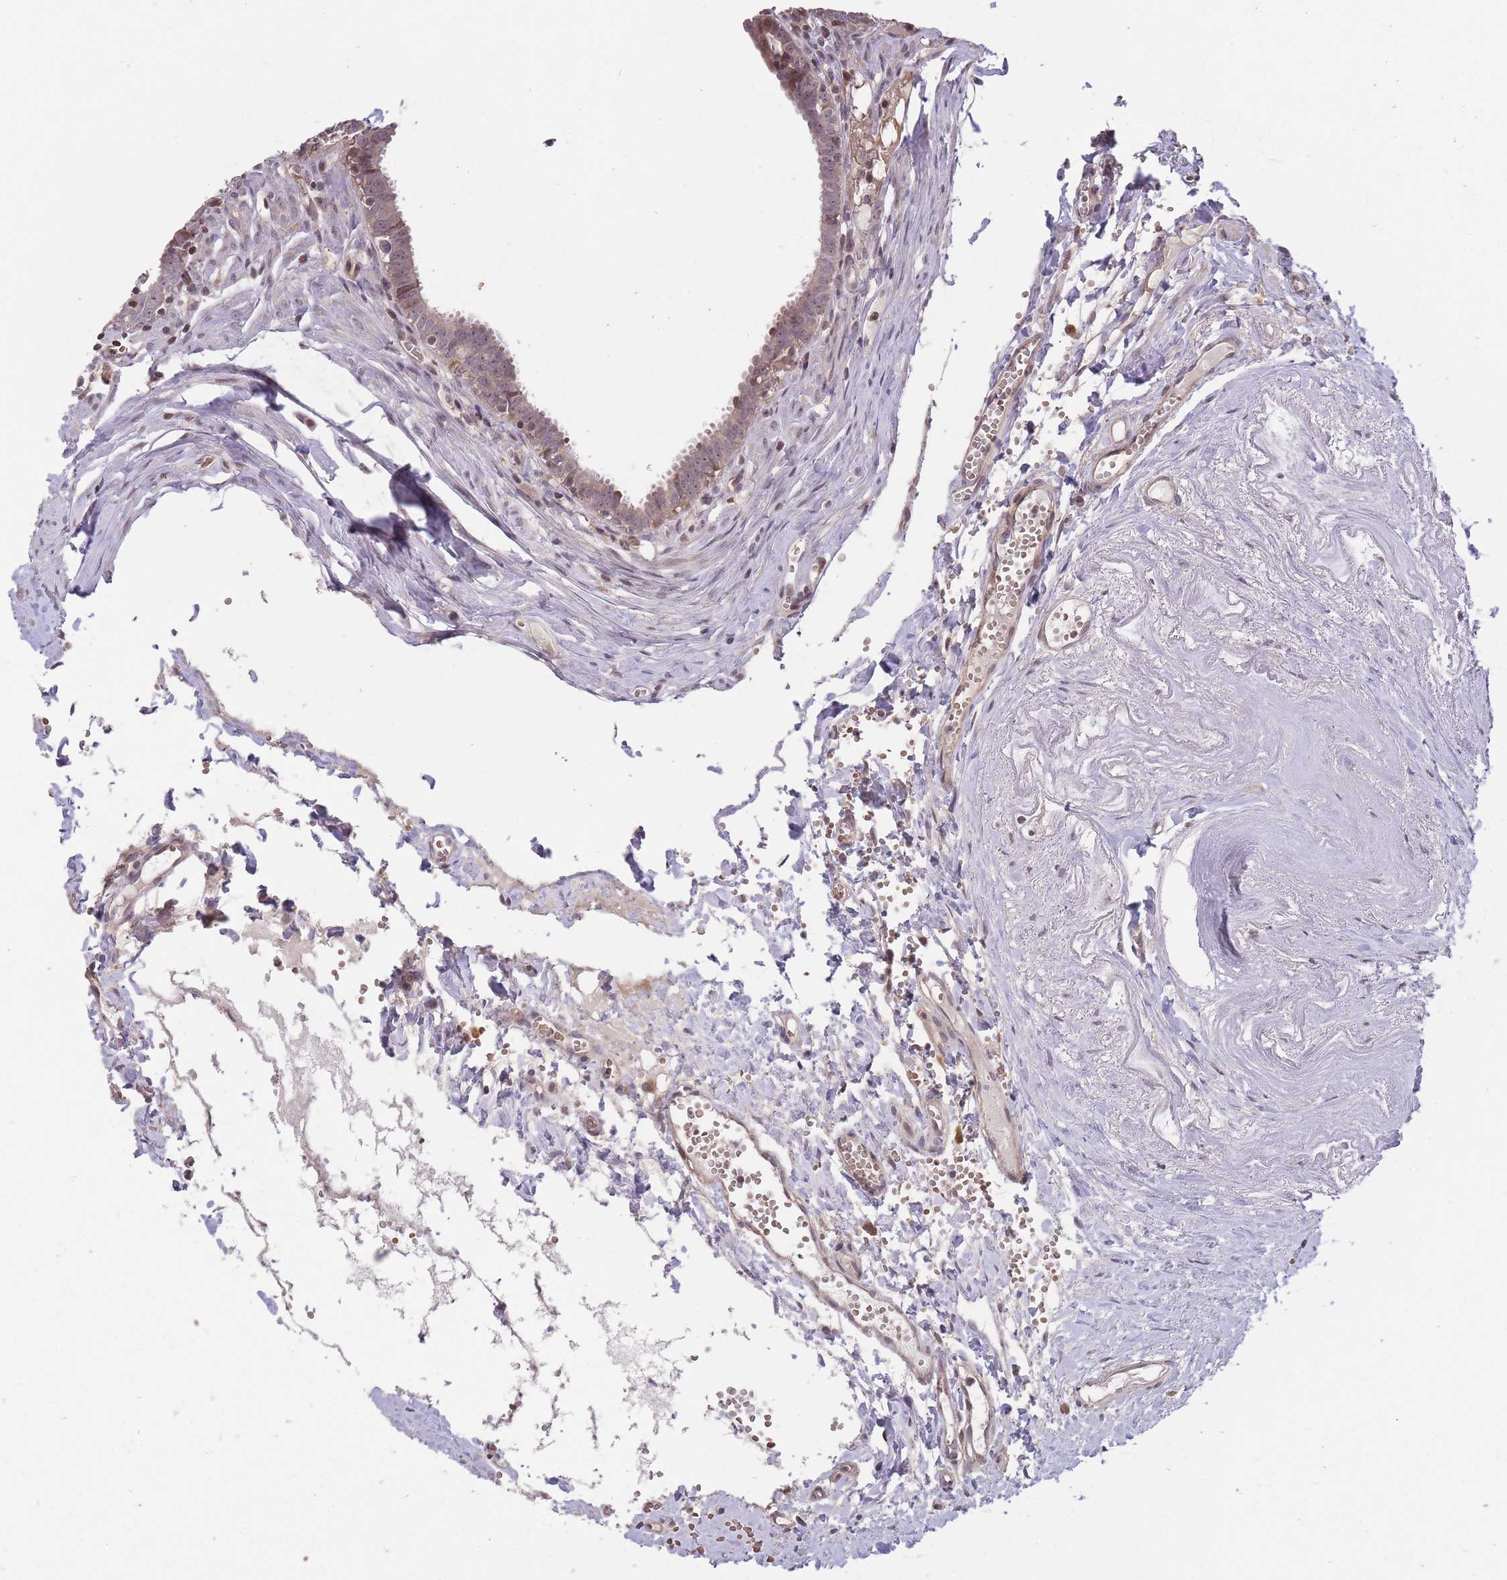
{"staining": {"intensity": "weak", "quantity": "25%-75%", "location": "cytoplasmic/membranous"}, "tissue": "fallopian tube", "cell_type": "Glandular cells", "image_type": "normal", "snomed": [{"axis": "morphology", "description": "Normal tissue, NOS"}, {"axis": "morphology", "description": "Carcinoma, NOS"}, {"axis": "topography", "description": "Fallopian tube"}, {"axis": "topography", "description": "Ovary"}], "caption": "Human fallopian tube stained for a protein (brown) demonstrates weak cytoplasmic/membranous positive positivity in about 25%-75% of glandular cells.", "gene": "GGT5", "patient": {"sex": "female", "age": 59}}